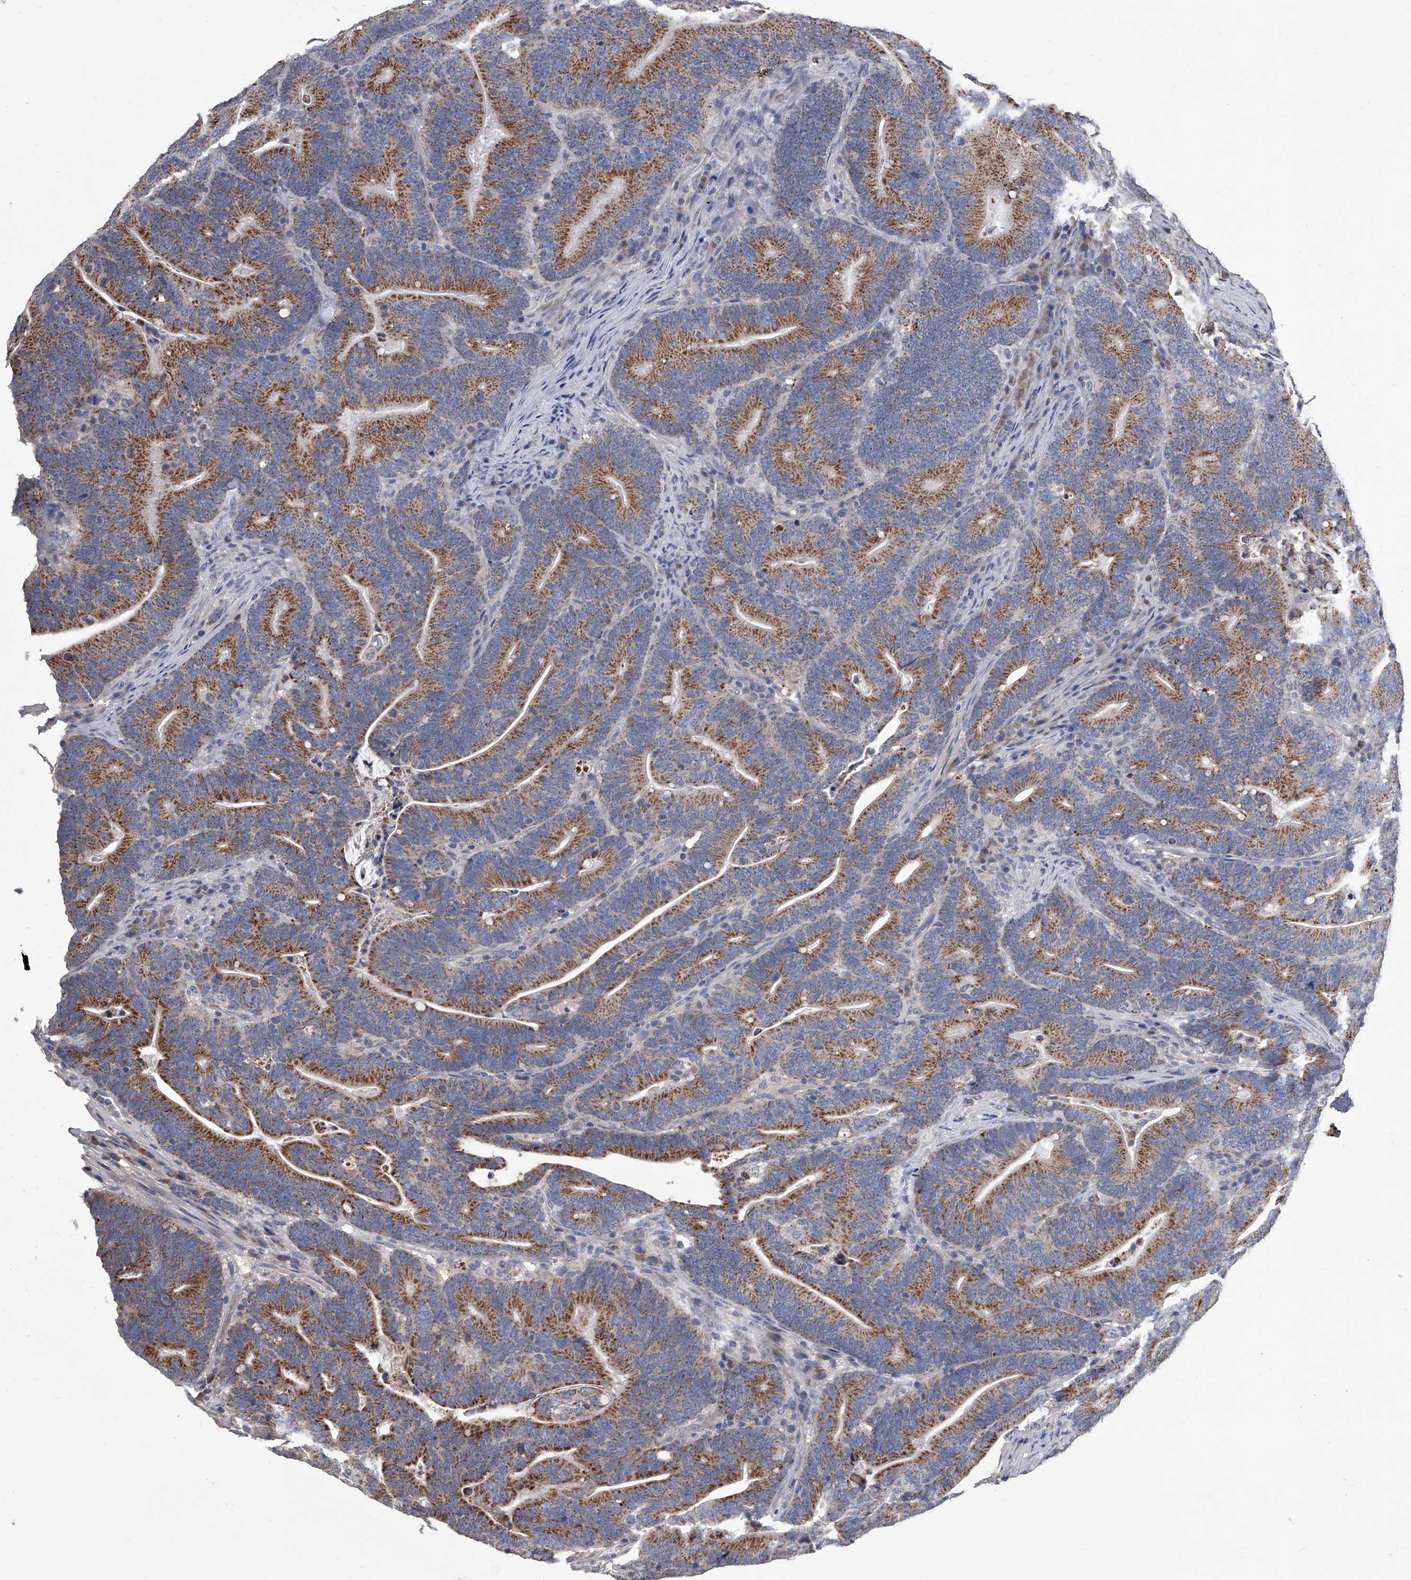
{"staining": {"intensity": "moderate", "quantity": ">75%", "location": "cytoplasmic/membranous"}, "tissue": "colorectal cancer", "cell_type": "Tumor cells", "image_type": "cancer", "snomed": [{"axis": "morphology", "description": "Adenocarcinoma, NOS"}, {"axis": "topography", "description": "Colon"}], "caption": "Human colorectal adenocarcinoma stained with a brown dye reveals moderate cytoplasmic/membranous positive expression in approximately >75% of tumor cells.", "gene": "NRP1", "patient": {"sex": "female", "age": 66}}